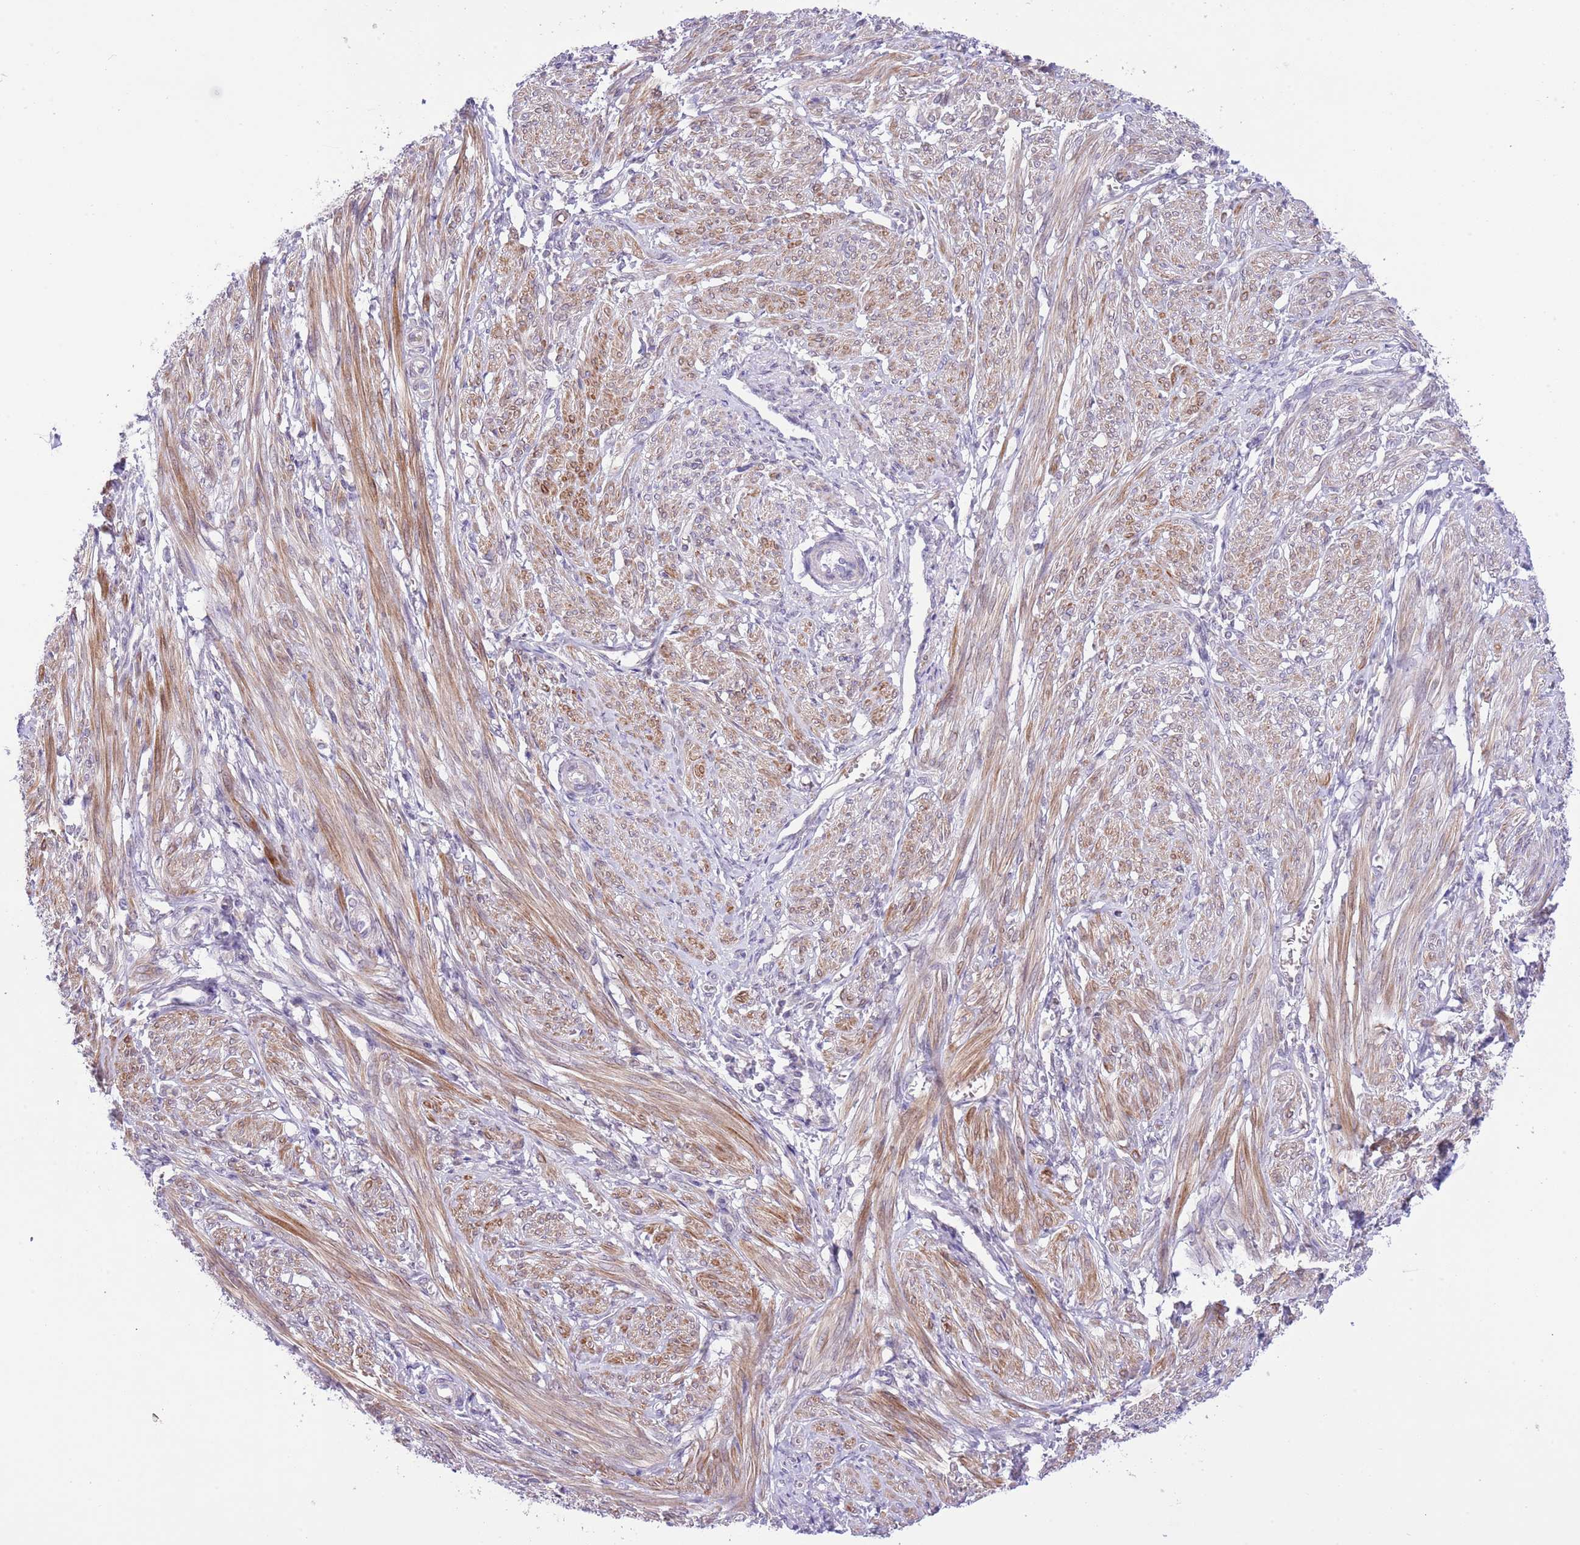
{"staining": {"intensity": "moderate", "quantity": ">75%", "location": "cytoplasmic/membranous"}, "tissue": "smooth muscle", "cell_type": "Smooth muscle cells", "image_type": "normal", "snomed": [{"axis": "morphology", "description": "Normal tissue, NOS"}, {"axis": "topography", "description": "Smooth muscle"}], "caption": "Normal smooth muscle shows moderate cytoplasmic/membranous expression in approximately >75% of smooth muscle cells (Brightfield microscopy of DAB IHC at high magnification)..", "gene": "GALK2", "patient": {"sex": "female", "age": 39}}